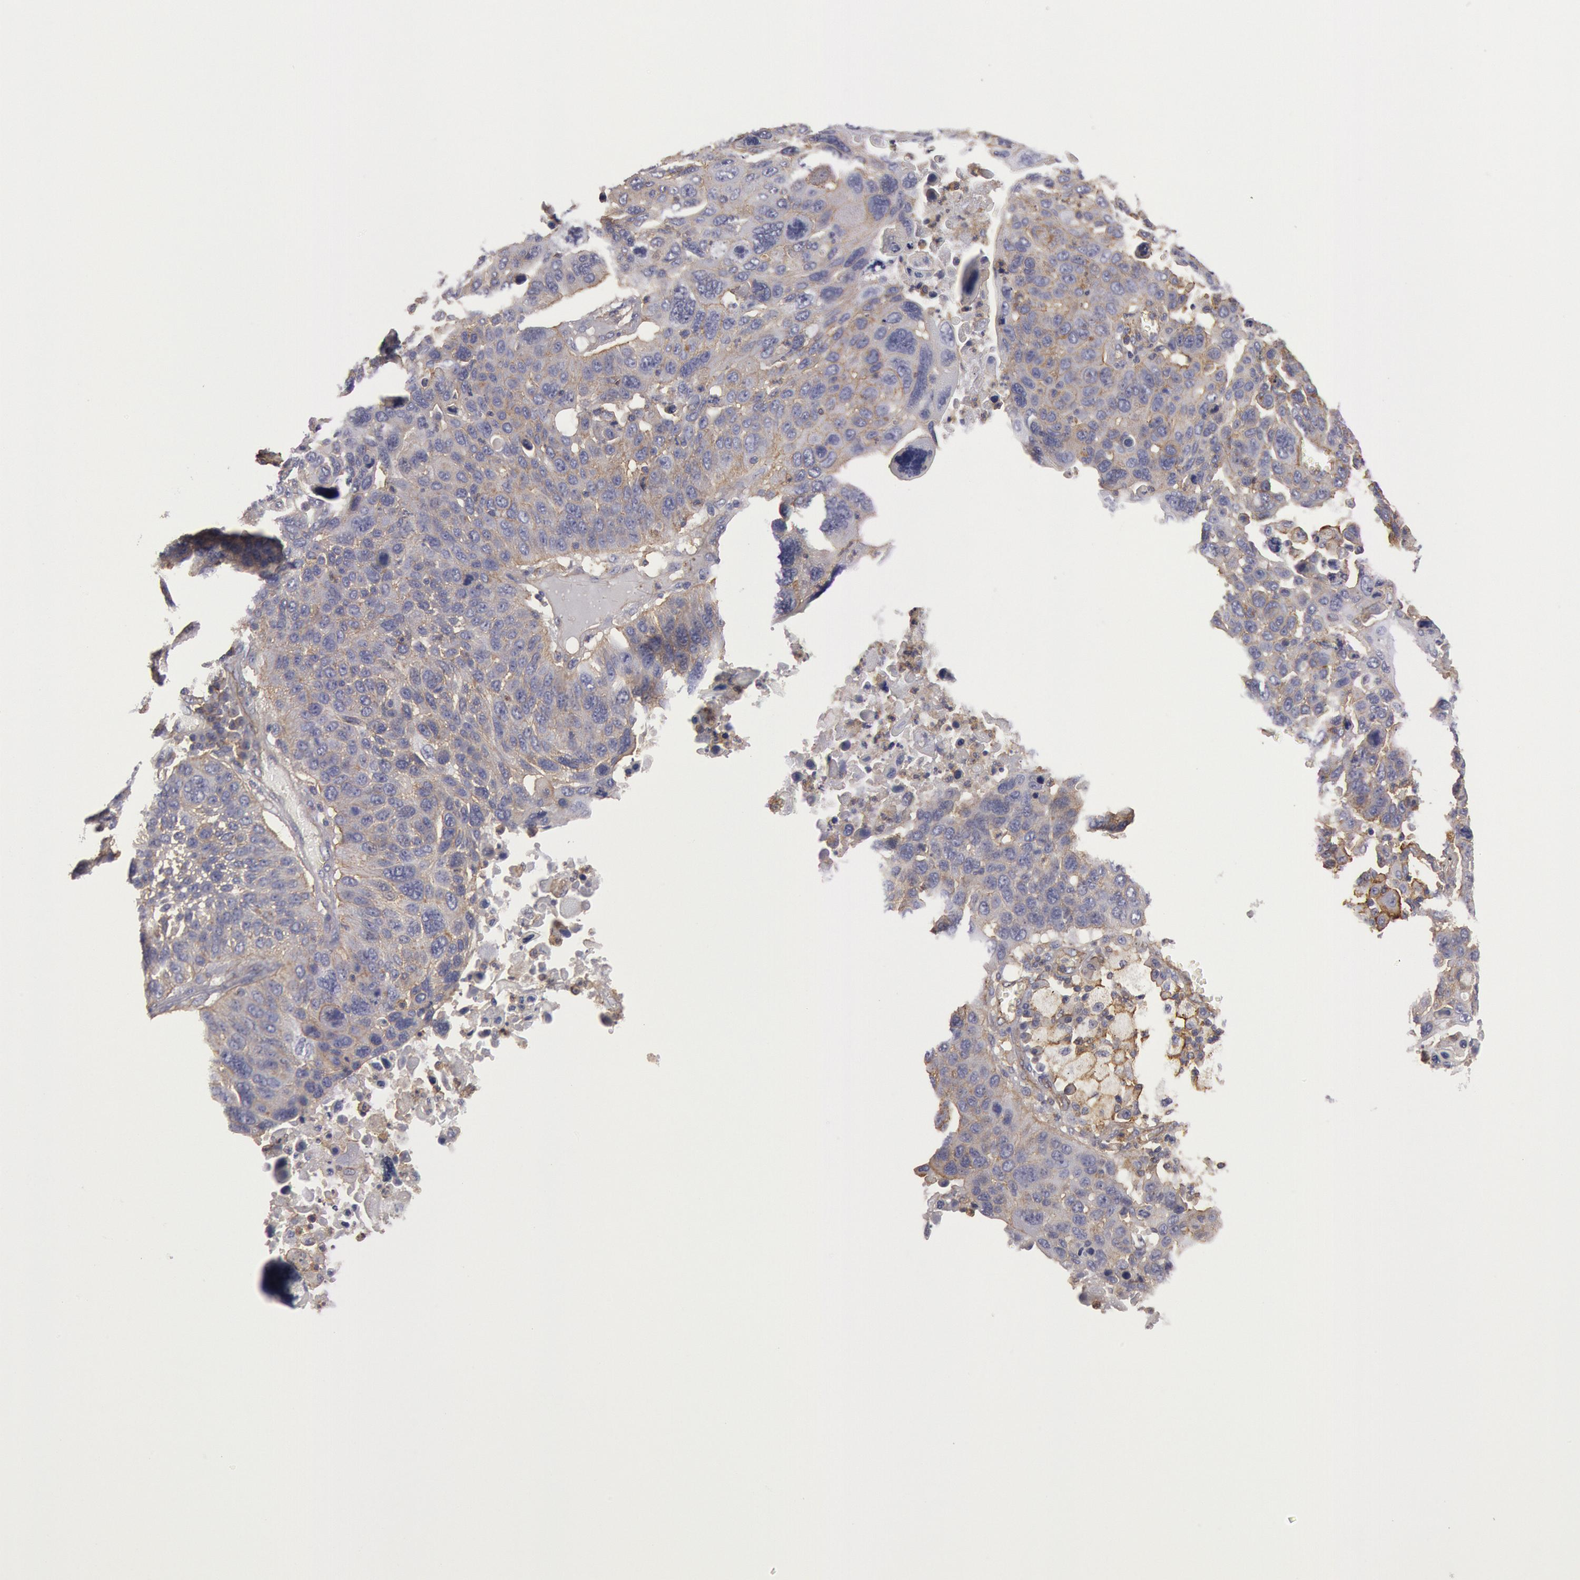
{"staining": {"intensity": "weak", "quantity": "25%-75%", "location": "cytoplasmic/membranous"}, "tissue": "lung cancer", "cell_type": "Tumor cells", "image_type": "cancer", "snomed": [{"axis": "morphology", "description": "Squamous cell carcinoma, NOS"}, {"axis": "topography", "description": "Lung"}], "caption": "Tumor cells demonstrate low levels of weak cytoplasmic/membranous expression in approximately 25%-75% of cells in human lung squamous cell carcinoma. The protein is shown in brown color, while the nuclei are stained blue.", "gene": "SNAP23", "patient": {"sex": "male", "age": 68}}